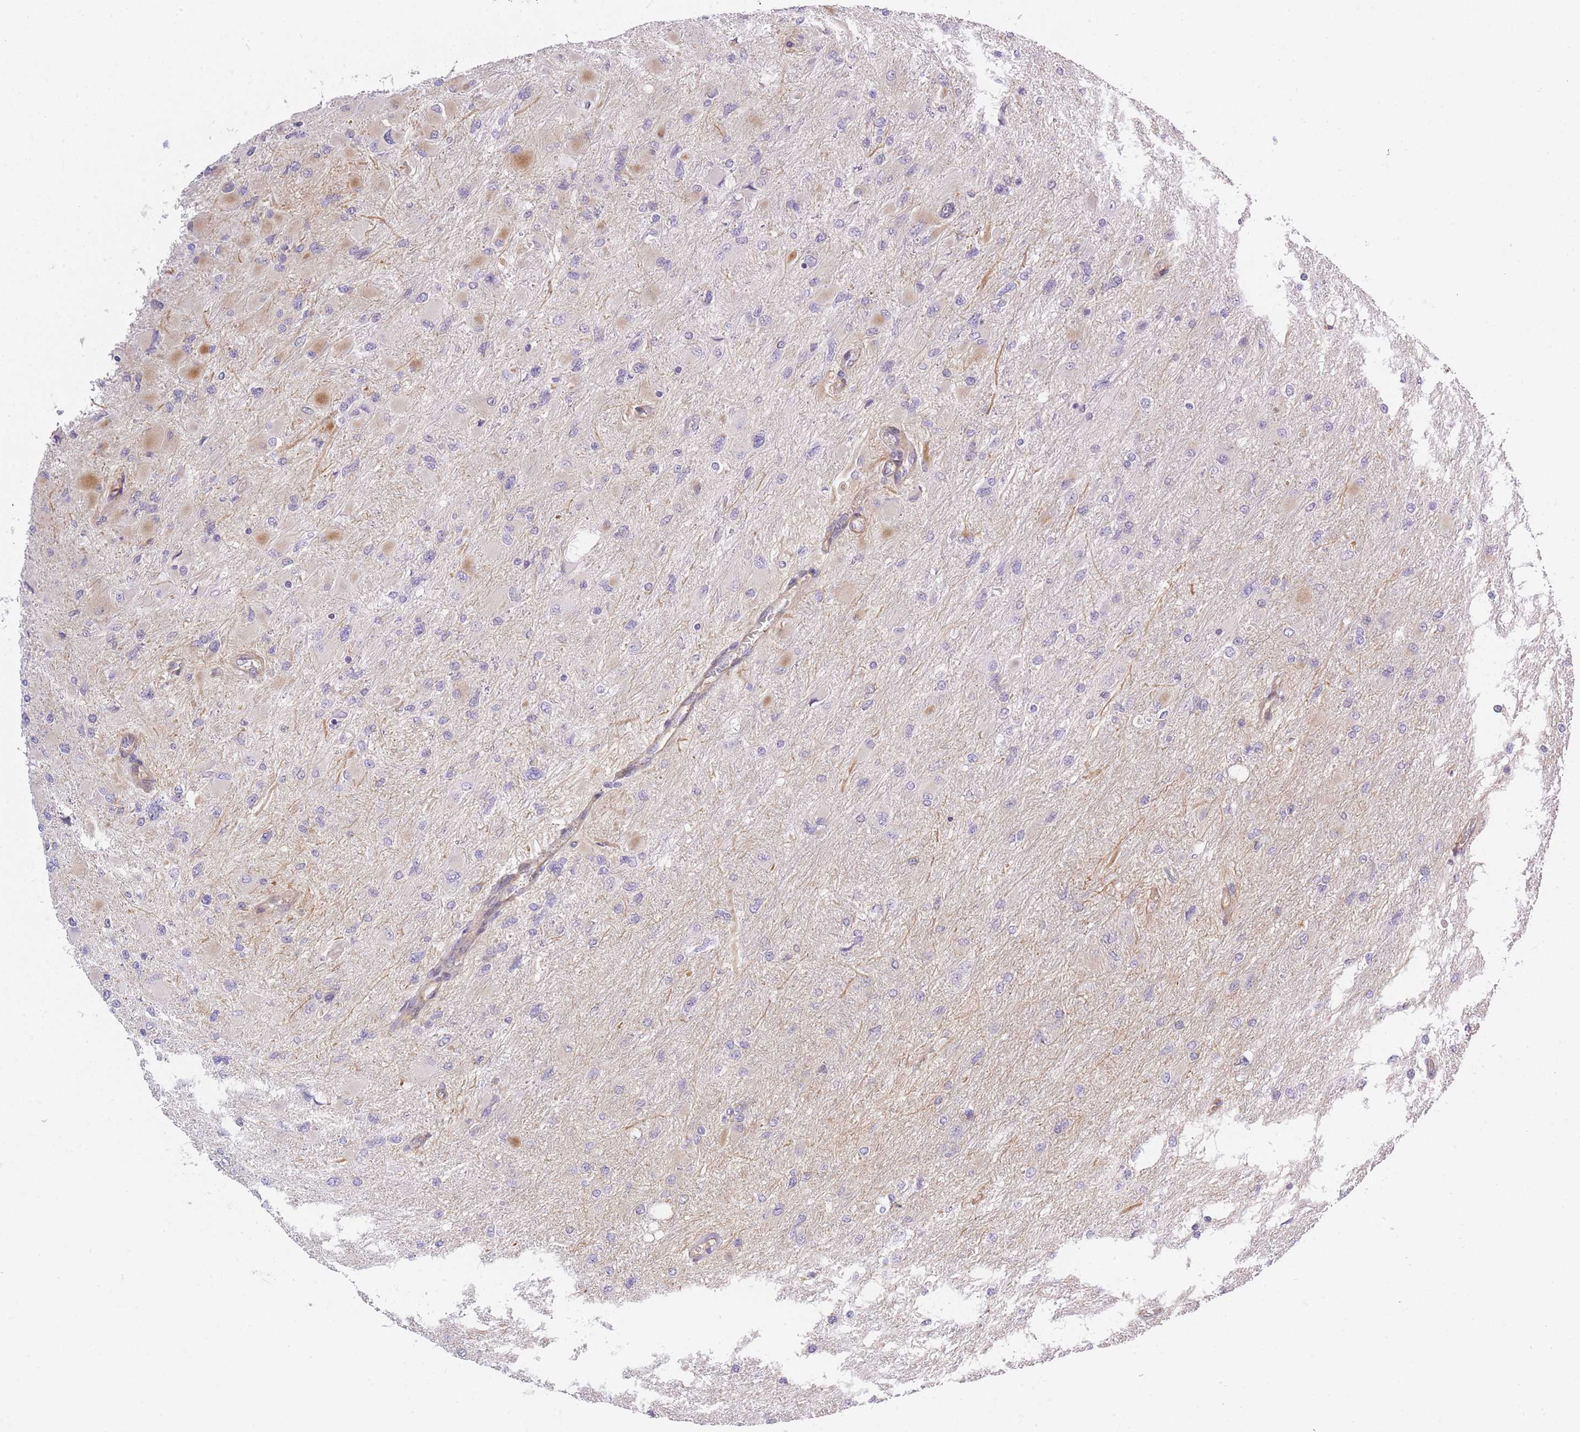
{"staining": {"intensity": "negative", "quantity": "none", "location": "none"}, "tissue": "glioma", "cell_type": "Tumor cells", "image_type": "cancer", "snomed": [{"axis": "morphology", "description": "Glioma, malignant, High grade"}, {"axis": "topography", "description": "Cerebral cortex"}], "caption": "This photomicrograph is of high-grade glioma (malignant) stained with IHC to label a protein in brown with the nuclei are counter-stained blue. There is no staining in tumor cells.", "gene": "SLC7A6", "patient": {"sex": "female", "age": 36}}